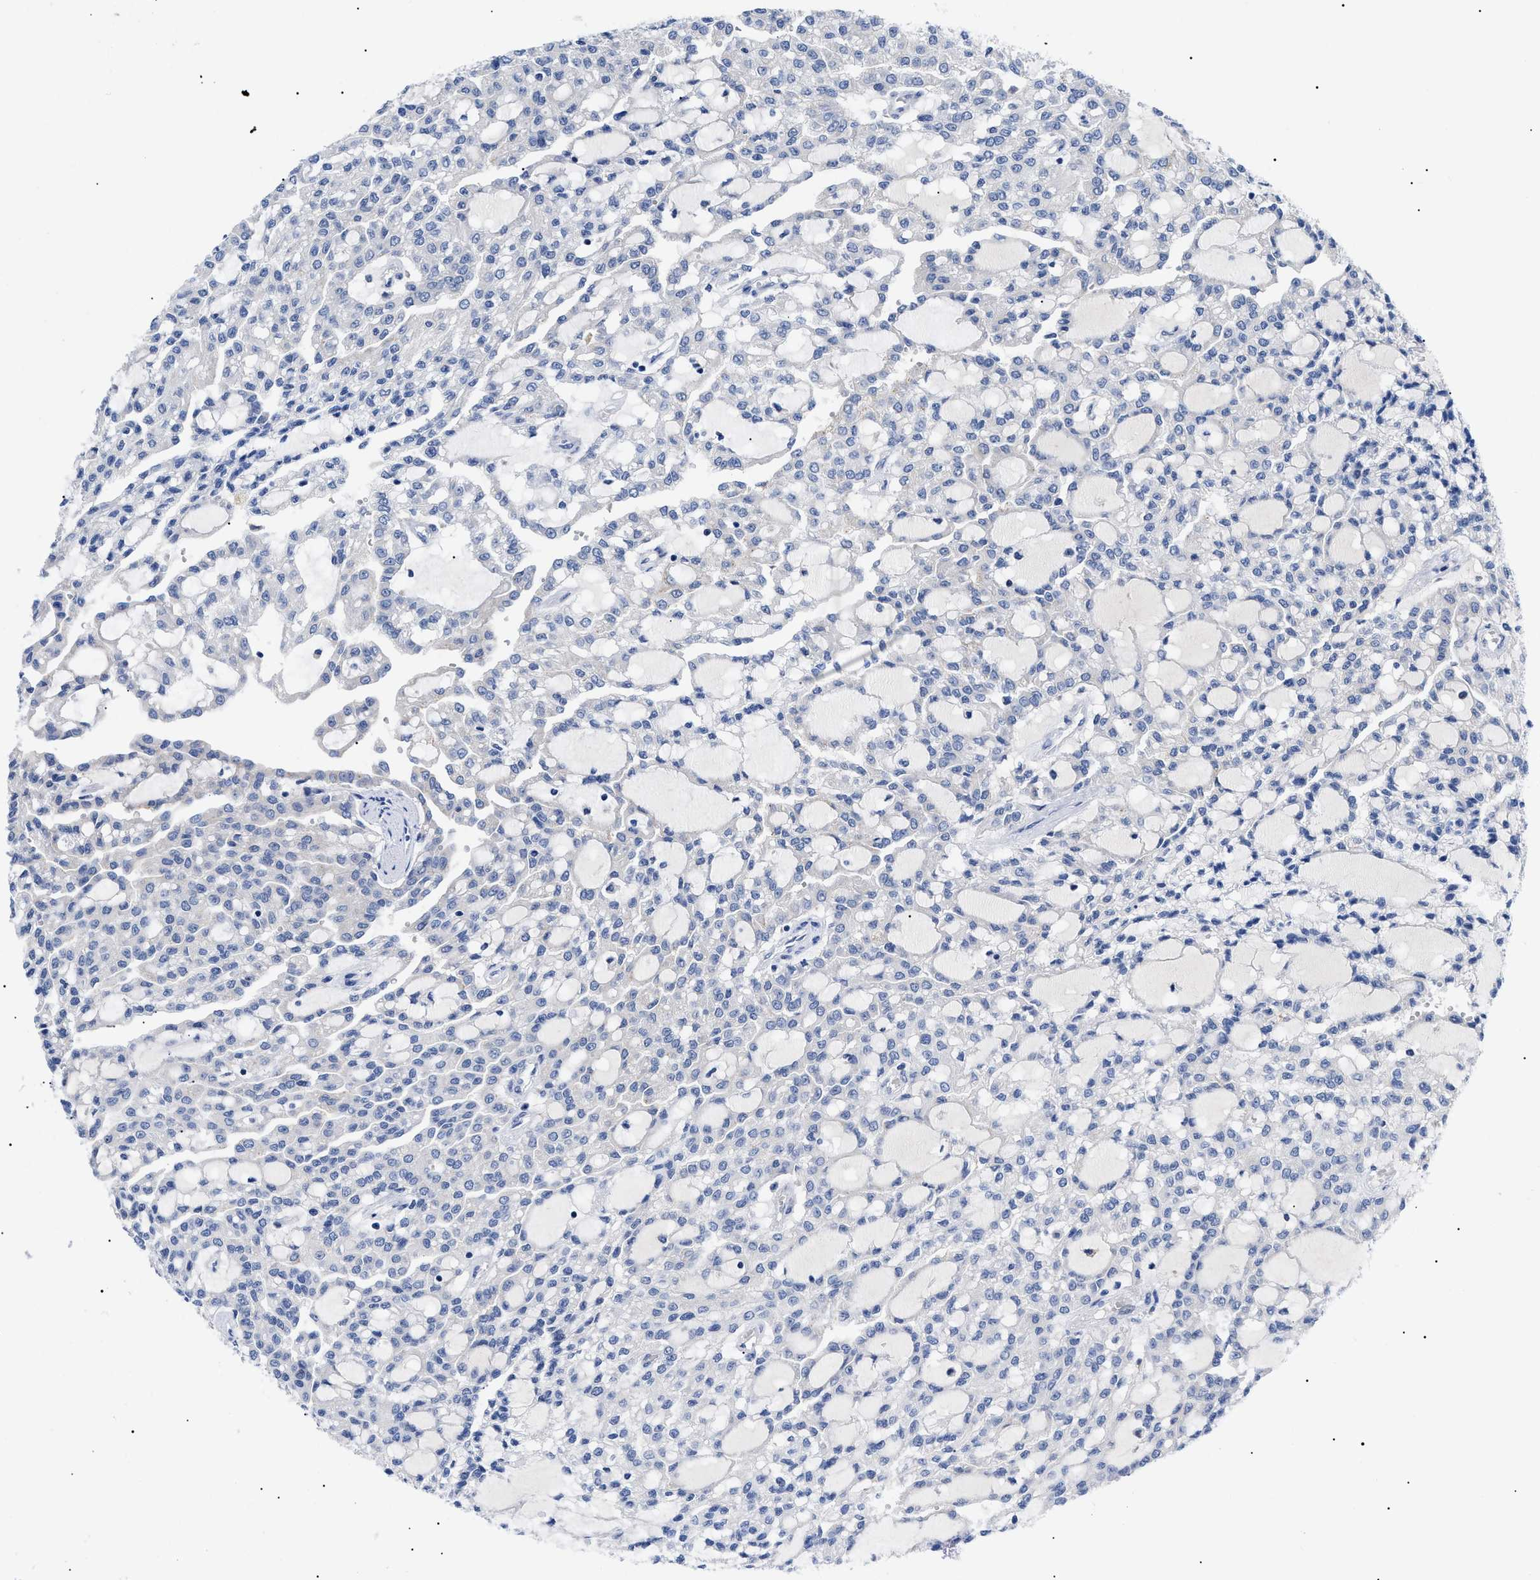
{"staining": {"intensity": "negative", "quantity": "none", "location": "none"}, "tissue": "renal cancer", "cell_type": "Tumor cells", "image_type": "cancer", "snomed": [{"axis": "morphology", "description": "Adenocarcinoma, NOS"}, {"axis": "topography", "description": "Kidney"}], "caption": "Immunohistochemical staining of human renal adenocarcinoma demonstrates no significant staining in tumor cells. (Stains: DAB (3,3'-diaminobenzidine) immunohistochemistry (IHC) with hematoxylin counter stain, Microscopy: brightfield microscopy at high magnification).", "gene": "ACKR1", "patient": {"sex": "male", "age": 63}}